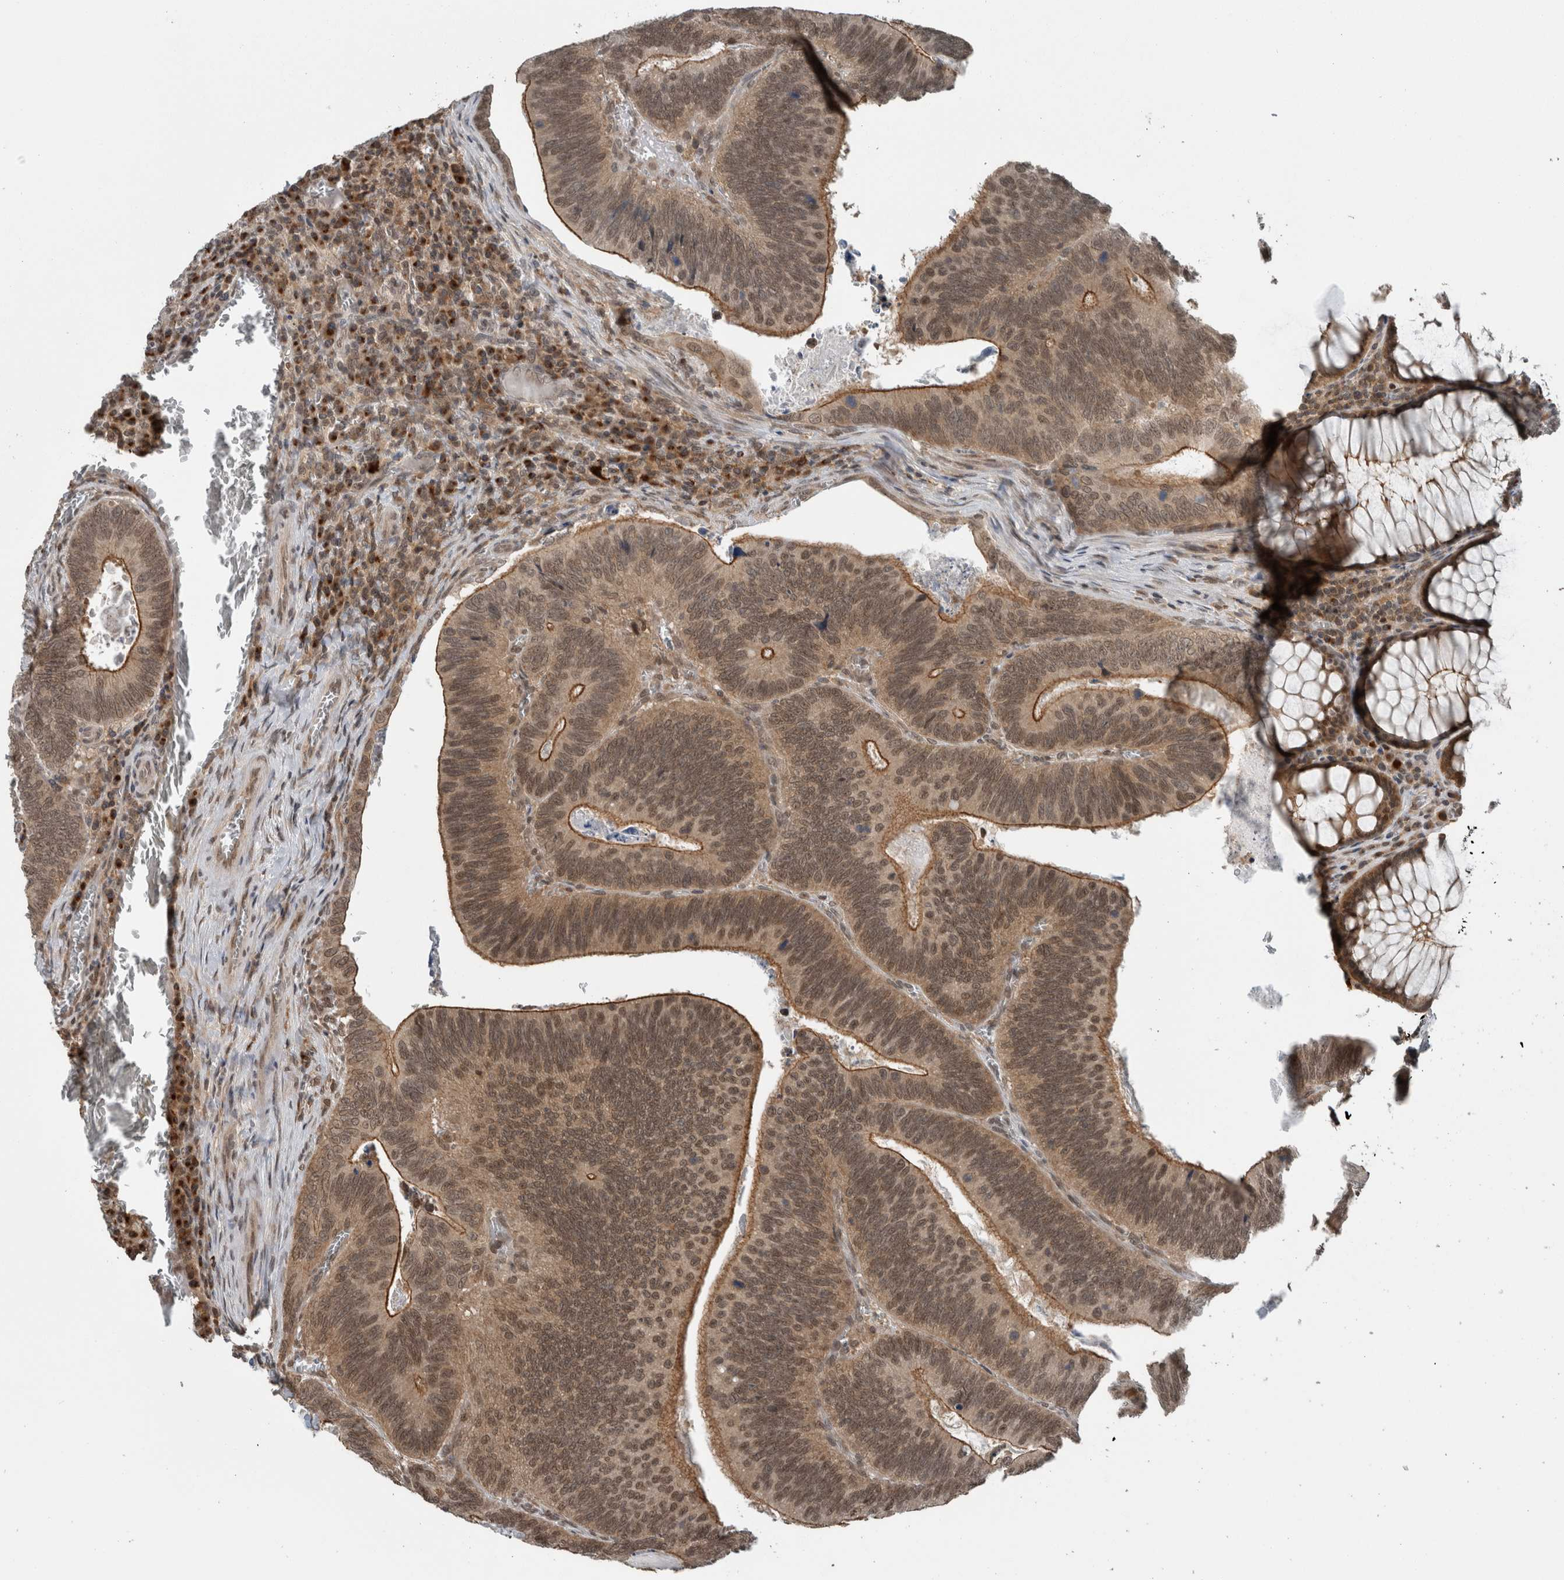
{"staining": {"intensity": "moderate", "quantity": ">75%", "location": "cytoplasmic/membranous,nuclear"}, "tissue": "colorectal cancer", "cell_type": "Tumor cells", "image_type": "cancer", "snomed": [{"axis": "morphology", "description": "Inflammation, NOS"}, {"axis": "morphology", "description": "Adenocarcinoma, NOS"}, {"axis": "topography", "description": "Colon"}], "caption": "Protein expression analysis of human colorectal adenocarcinoma reveals moderate cytoplasmic/membranous and nuclear staining in about >75% of tumor cells.", "gene": "SPAG7", "patient": {"sex": "male", "age": 72}}